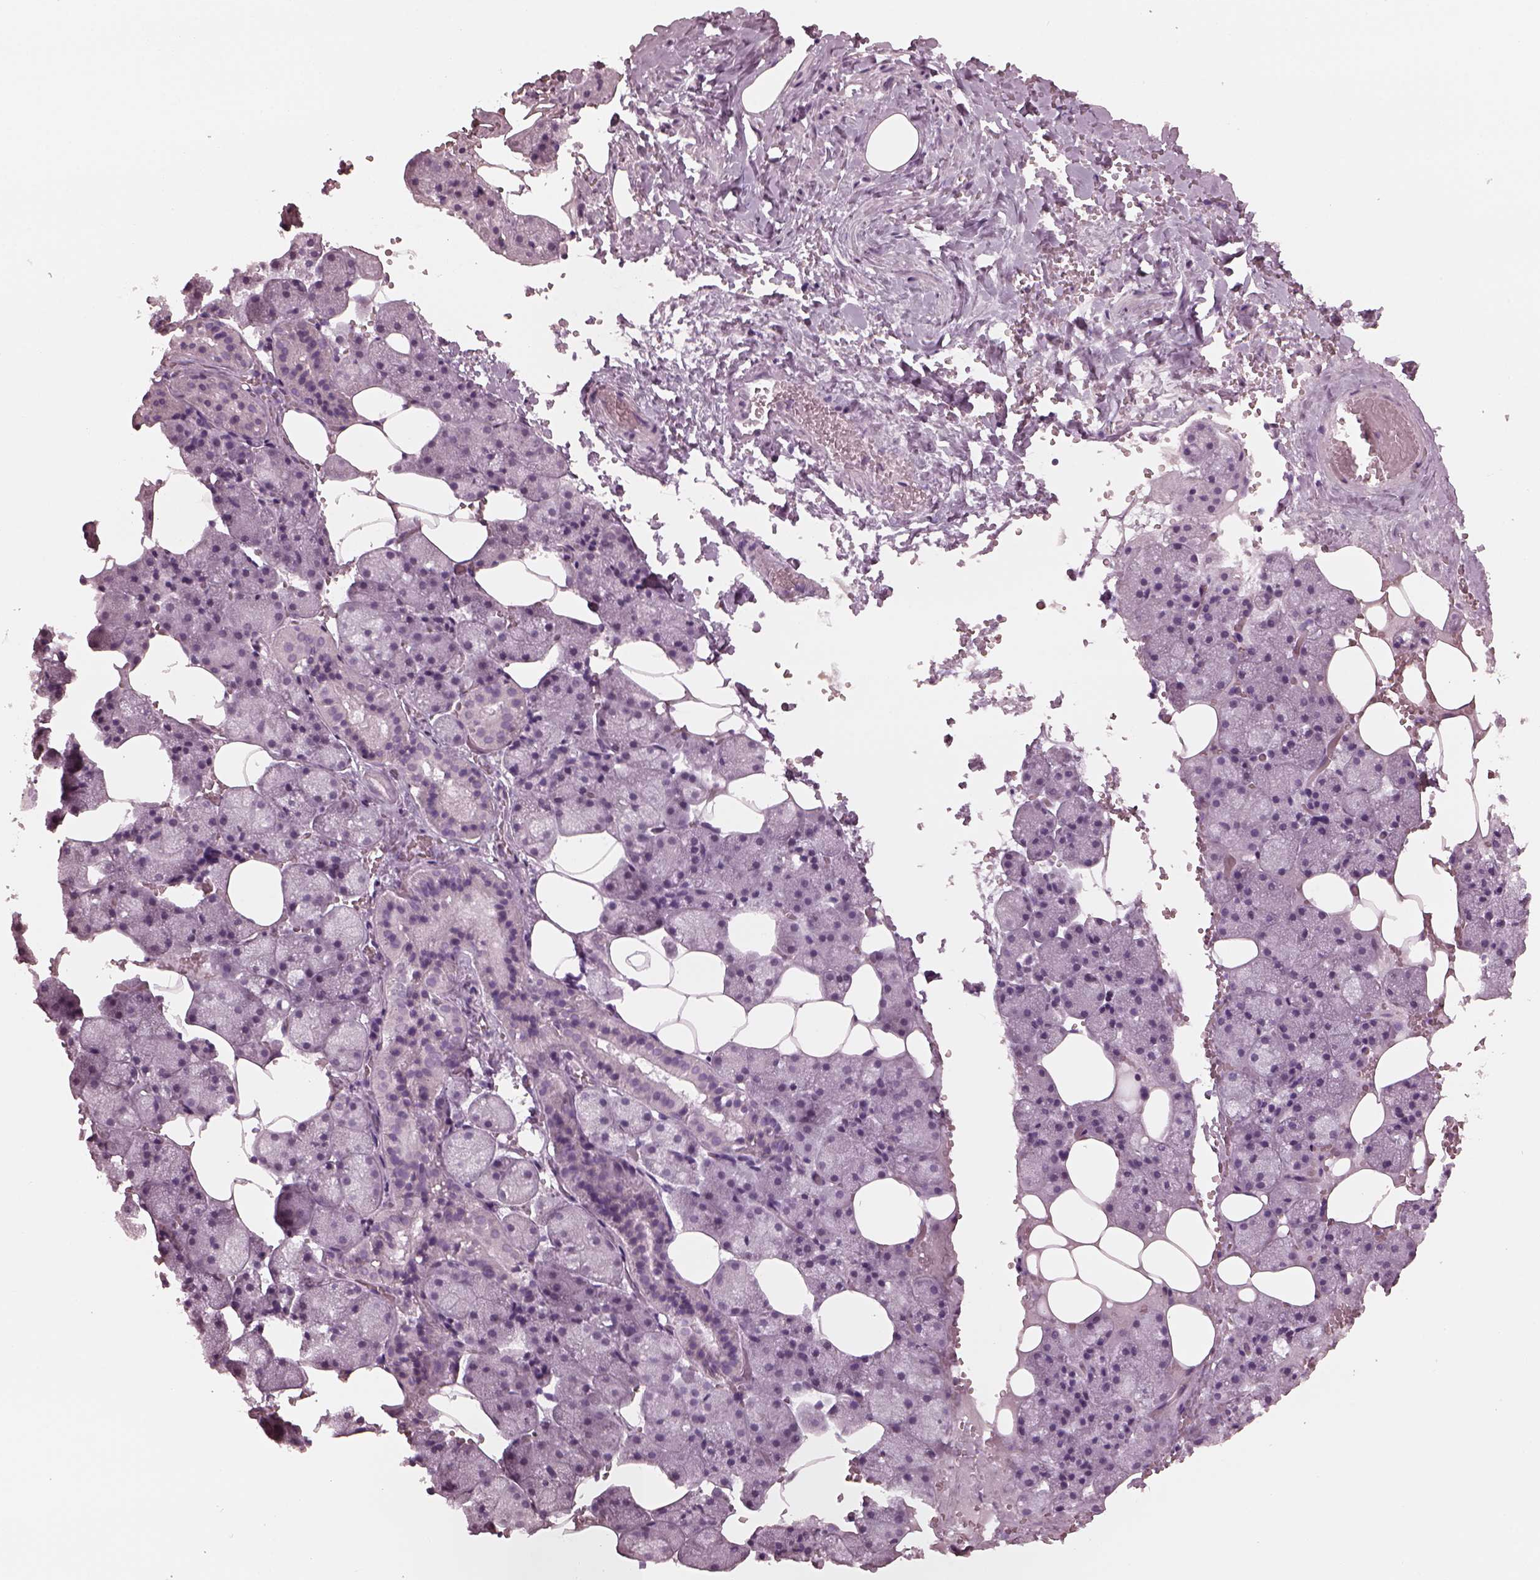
{"staining": {"intensity": "negative", "quantity": "none", "location": "none"}, "tissue": "salivary gland", "cell_type": "Glandular cells", "image_type": "normal", "snomed": [{"axis": "morphology", "description": "Normal tissue, NOS"}, {"axis": "topography", "description": "Salivary gland"}], "caption": "Protein analysis of unremarkable salivary gland reveals no significant staining in glandular cells.", "gene": "C2orf81", "patient": {"sex": "male", "age": 38}}